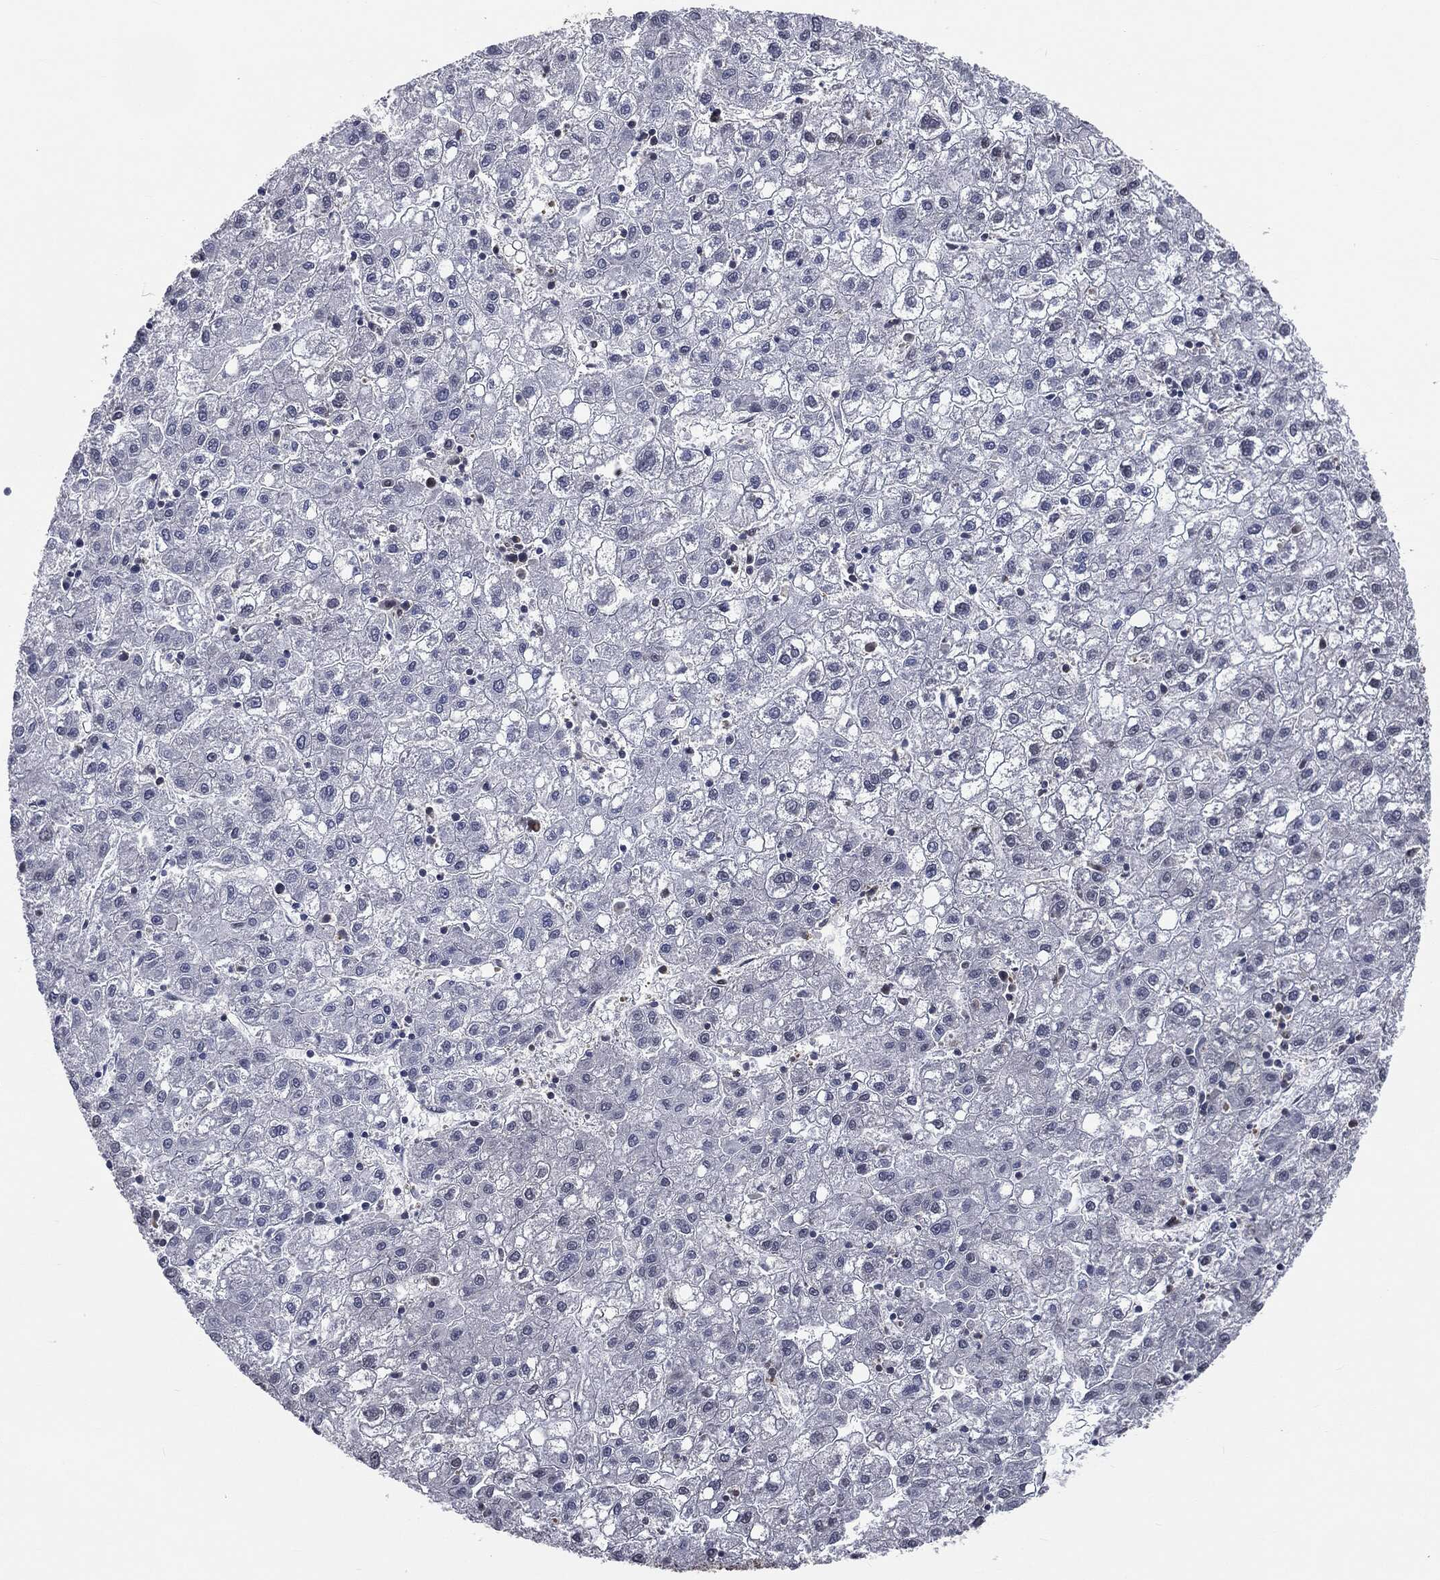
{"staining": {"intensity": "negative", "quantity": "none", "location": "none"}, "tissue": "liver cancer", "cell_type": "Tumor cells", "image_type": "cancer", "snomed": [{"axis": "morphology", "description": "Carcinoma, Hepatocellular, NOS"}, {"axis": "topography", "description": "Liver"}], "caption": "Hepatocellular carcinoma (liver) was stained to show a protein in brown. There is no significant positivity in tumor cells.", "gene": "SHLD2", "patient": {"sex": "male", "age": 72}}